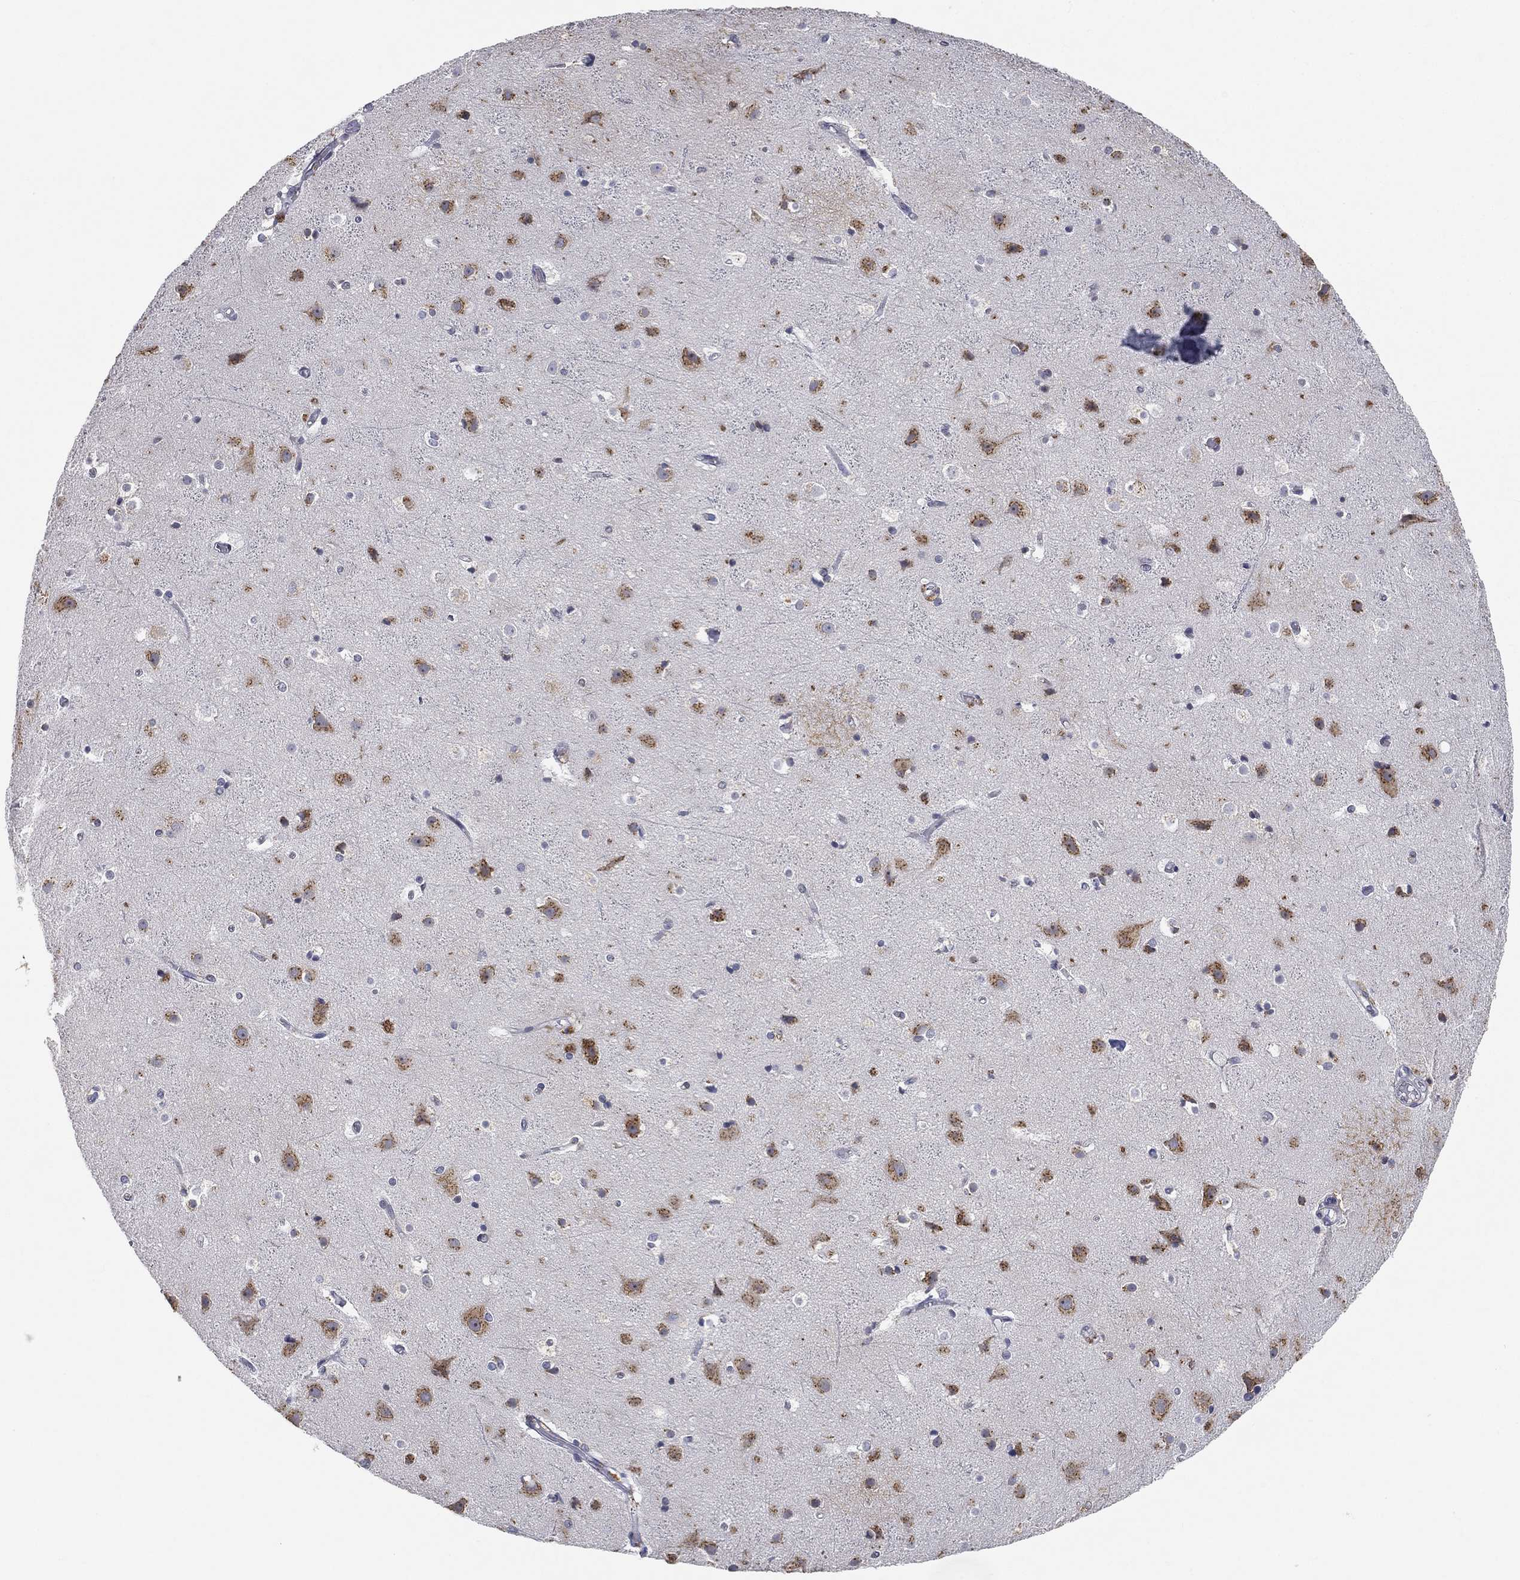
{"staining": {"intensity": "negative", "quantity": "none", "location": "none"}, "tissue": "cerebral cortex", "cell_type": "Endothelial cells", "image_type": "normal", "snomed": [{"axis": "morphology", "description": "Normal tissue, NOS"}, {"axis": "topography", "description": "Cerebral cortex"}], "caption": "Micrograph shows no protein positivity in endothelial cells of unremarkable cerebral cortex. (DAB IHC, high magnification).", "gene": "TICAM1", "patient": {"sex": "female", "age": 52}}